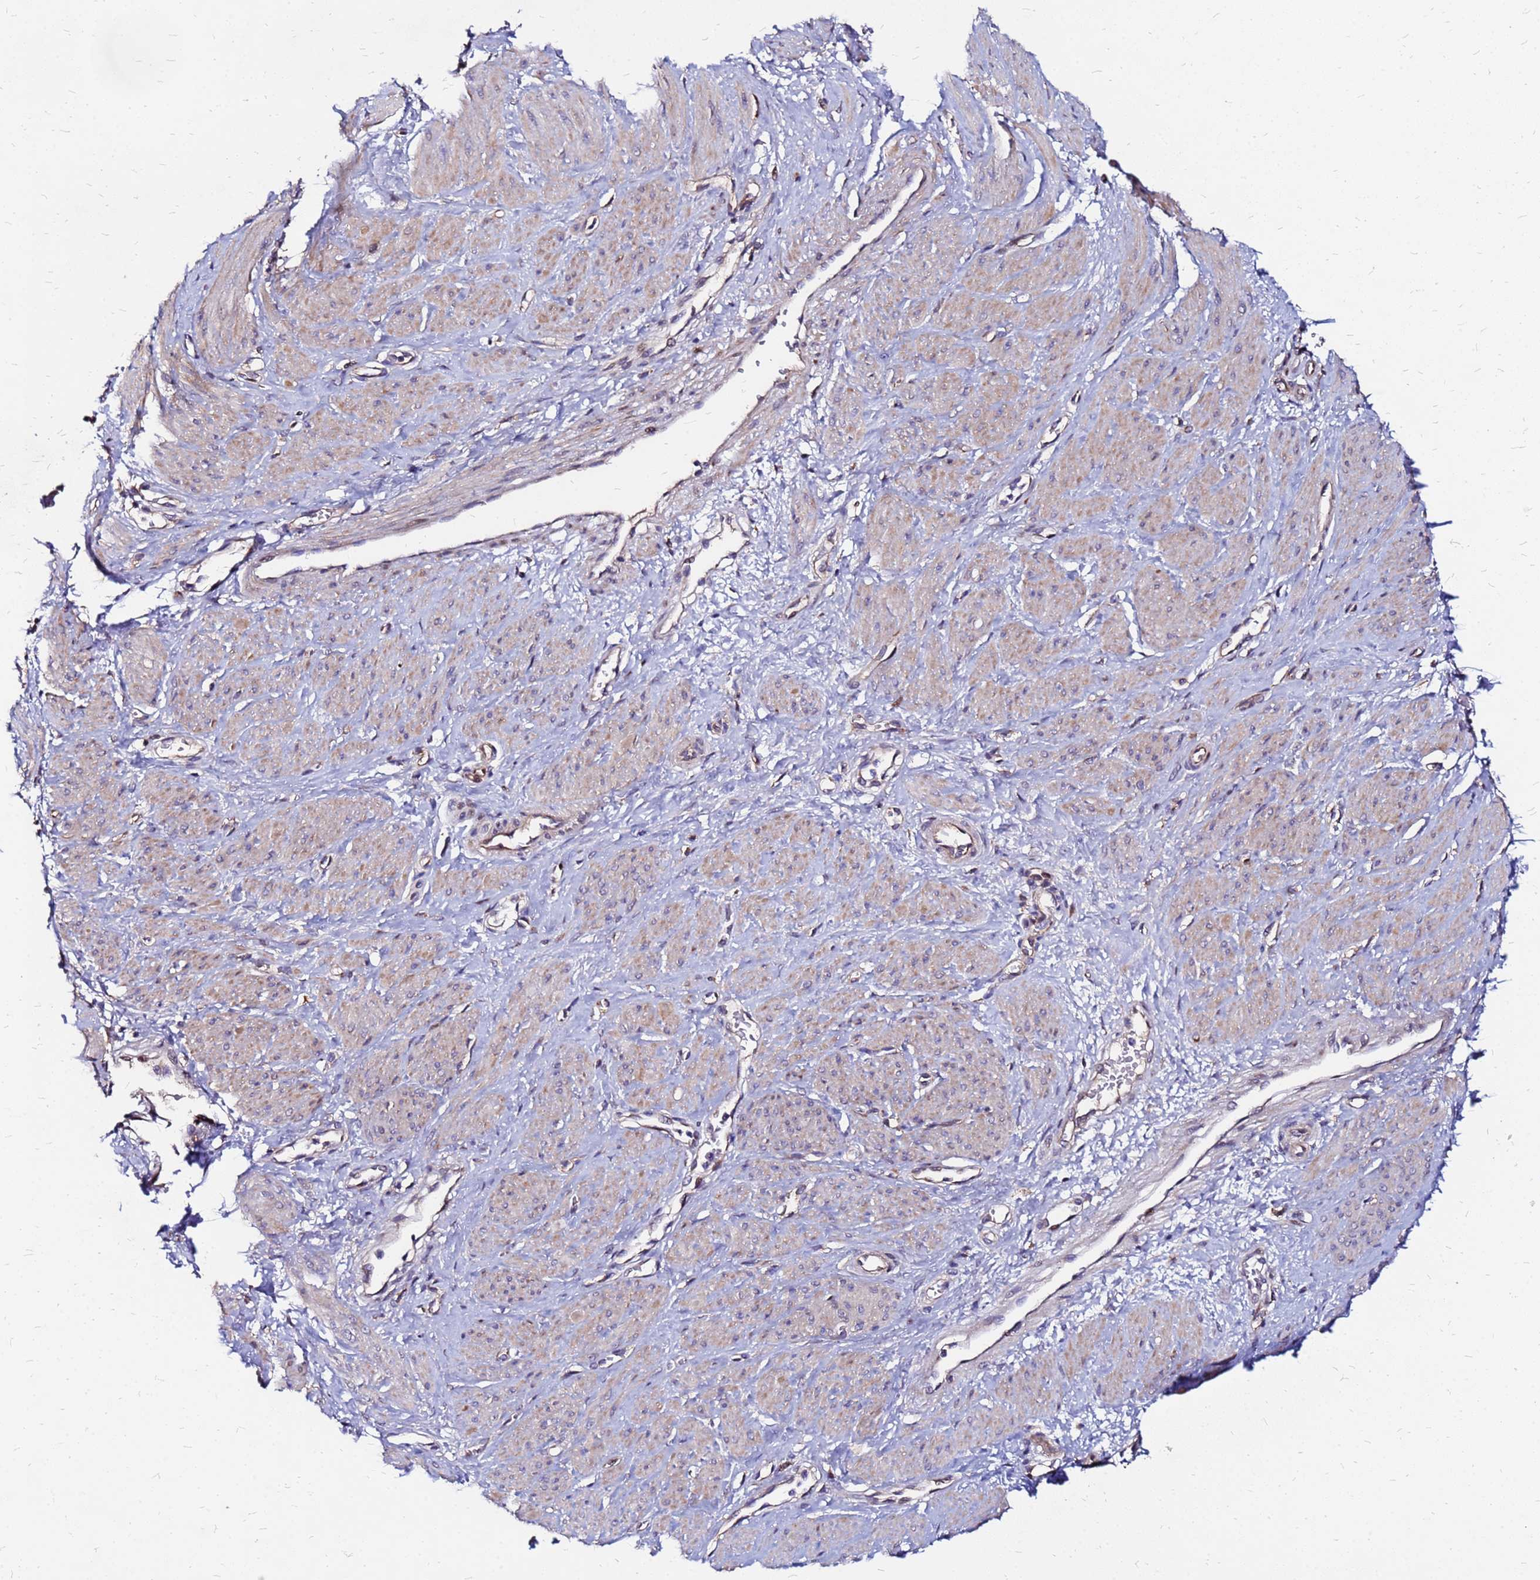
{"staining": {"intensity": "weak", "quantity": "25%-75%", "location": "cytoplasmic/membranous"}, "tissue": "smooth muscle", "cell_type": "Smooth muscle cells", "image_type": "normal", "snomed": [{"axis": "morphology", "description": "Normal tissue, NOS"}, {"axis": "topography", "description": "Smooth muscle"}, {"axis": "topography", "description": "Uterus"}], "caption": "The image shows staining of benign smooth muscle, revealing weak cytoplasmic/membranous protein expression (brown color) within smooth muscle cells. (DAB IHC with brightfield microscopy, high magnification).", "gene": "ARHGEF35", "patient": {"sex": "female", "age": 39}}